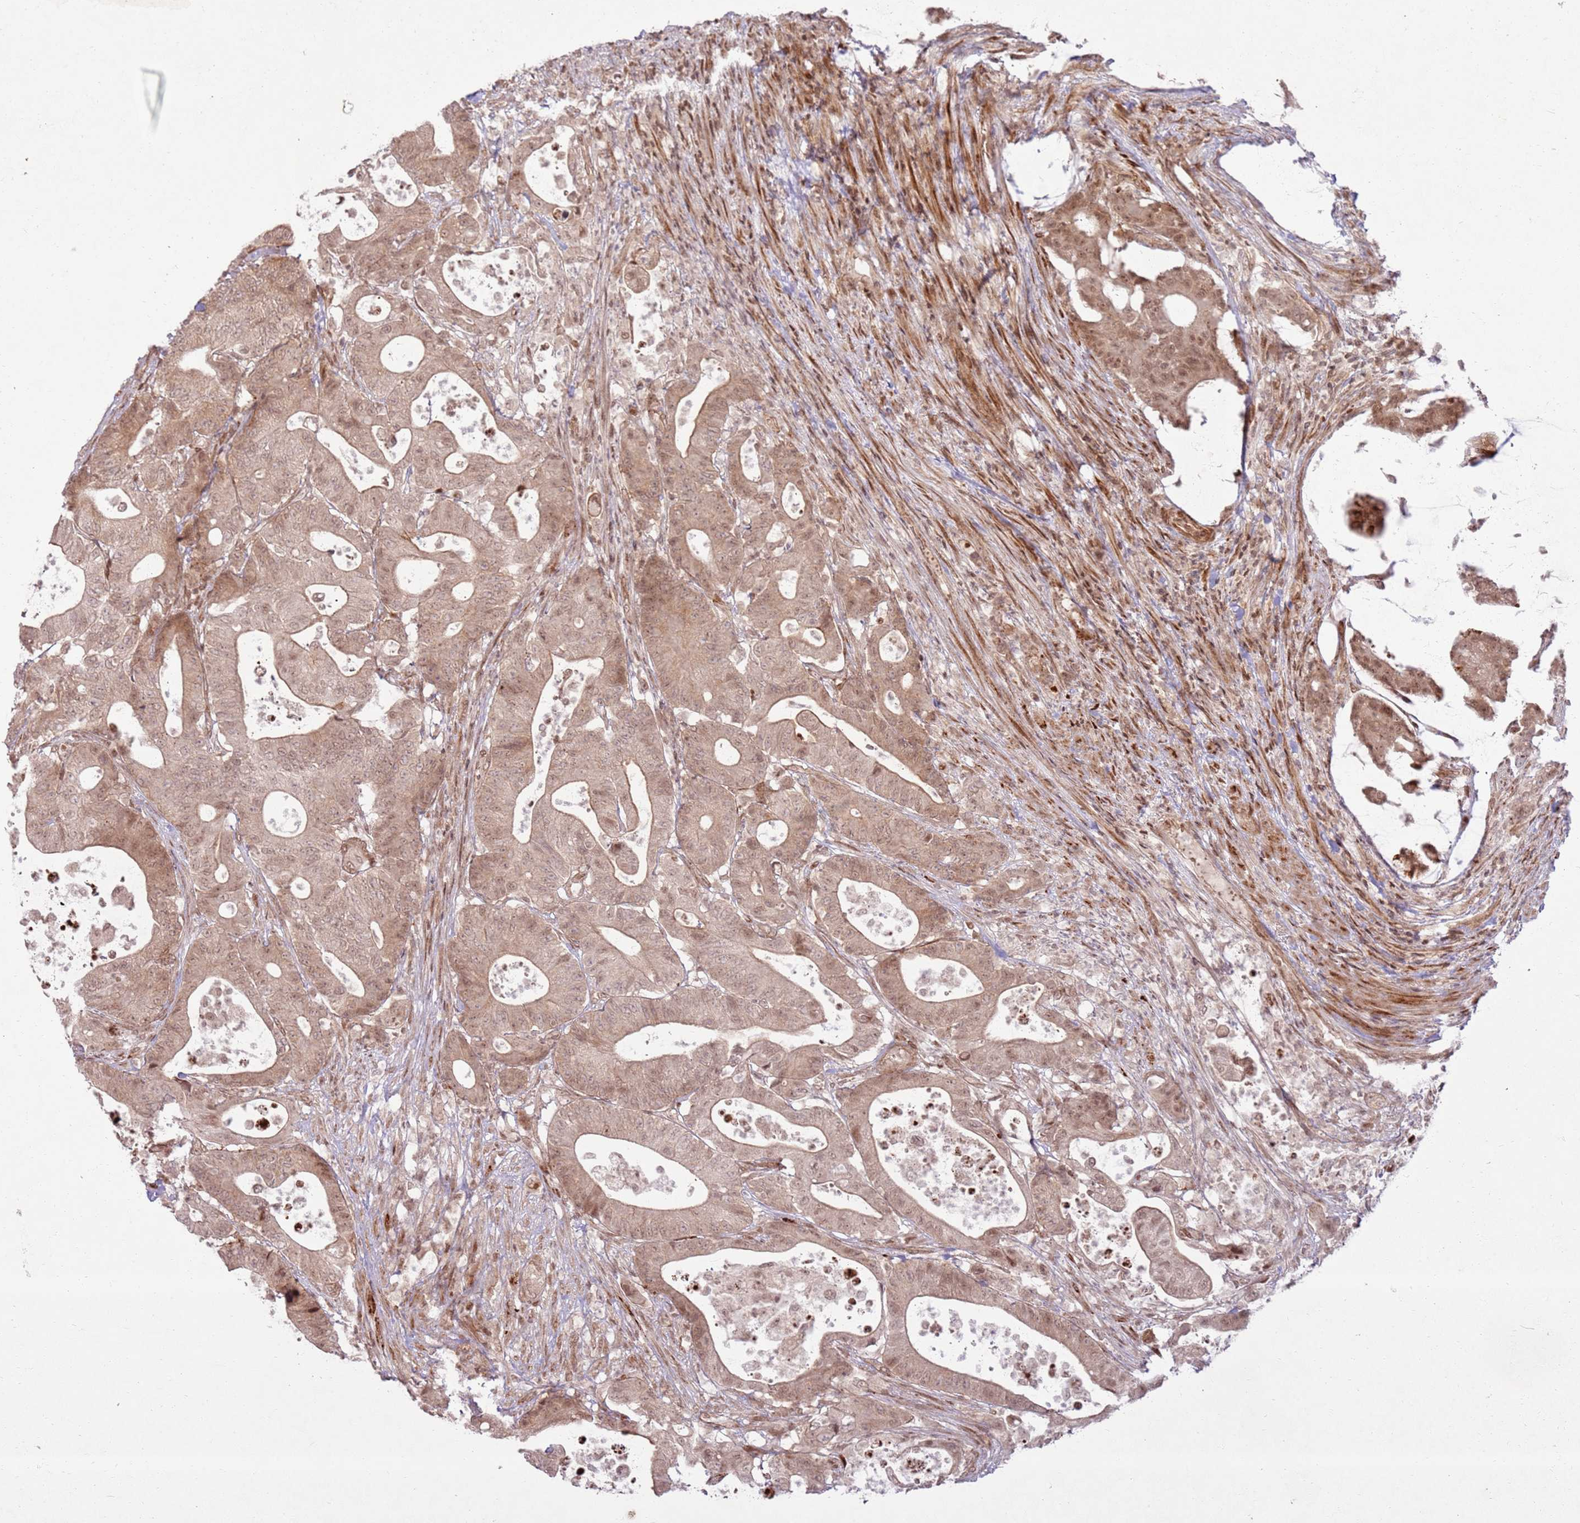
{"staining": {"intensity": "moderate", "quantity": ">75%", "location": "cytoplasmic/membranous,nuclear"}, "tissue": "colorectal cancer", "cell_type": "Tumor cells", "image_type": "cancer", "snomed": [{"axis": "morphology", "description": "Adenocarcinoma, NOS"}, {"axis": "topography", "description": "Colon"}], "caption": "Protein staining displays moderate cytoplasmic/membranous and nuclear positivity in approximately >75% of tumor cells in colorectal cancer (adenocarcinoma). Using DAB (3,3'-diaminobenzidine) (brown) and hematoxylin (blue) stains, captured at high magnification using brightfield microscopy.", "gene": "KLHL36", "patient": {"sex": "female", "age": 84}}